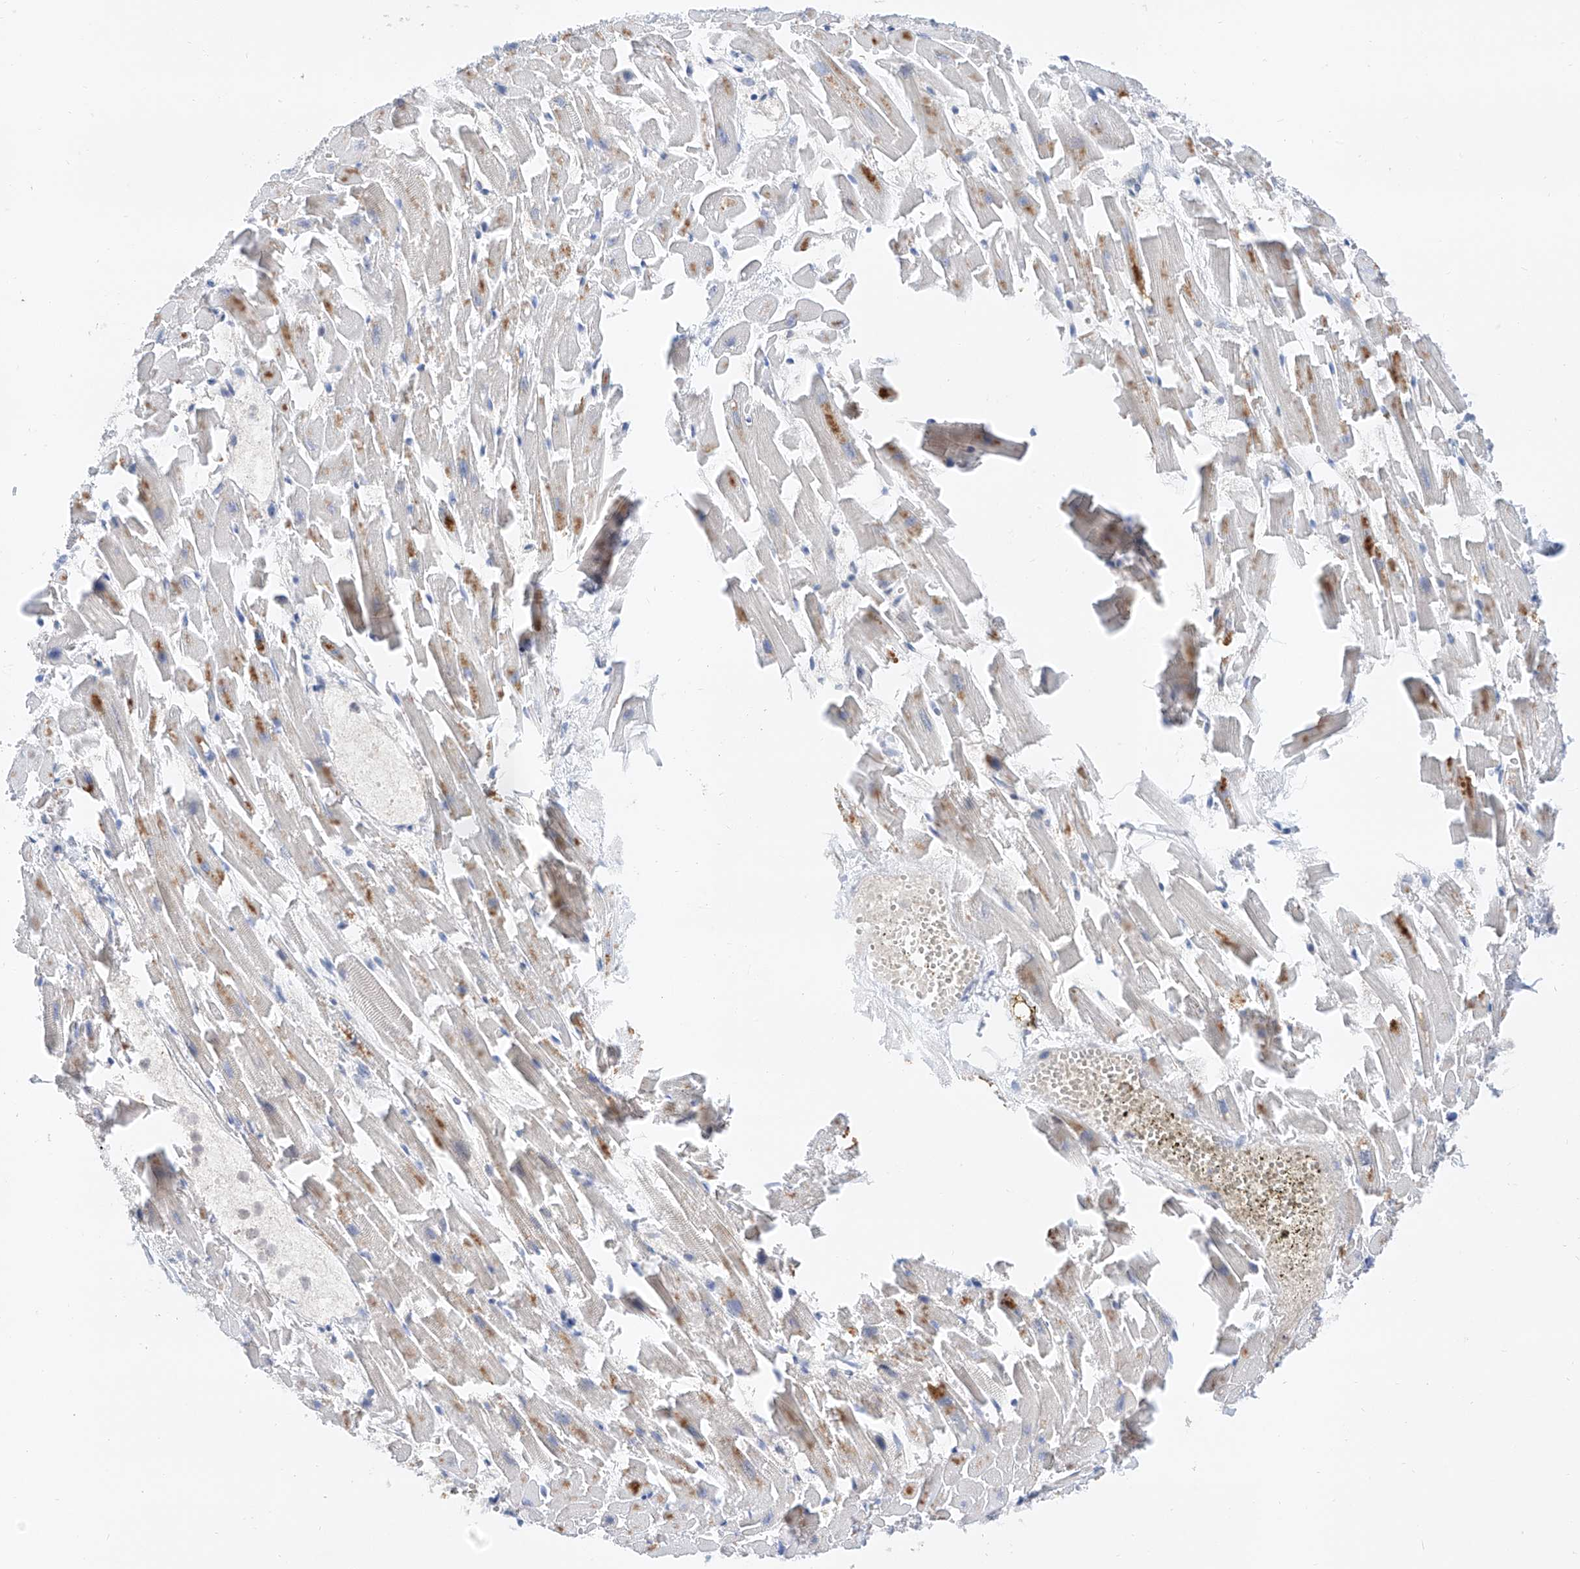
{"staining": {"intensity": "weak", "quantity": "<25%", "location": "cytoplasmic/membranous"}, "tissue": "heart muscle", "cell_type": "Cardiomyocytes", "image_type": "normal", "snomed": [{"axis": "morphology", "description": "Normal tissue, NOS"}, {"axis": "topography", "description": "Heart"}], "caption": "Immunohistochemistry of unremarkable human heart muscle reveals no expression in cardiomyocytes.", "gene": "SNRNP200", "patient": {"sex": "female", "age": 64}}